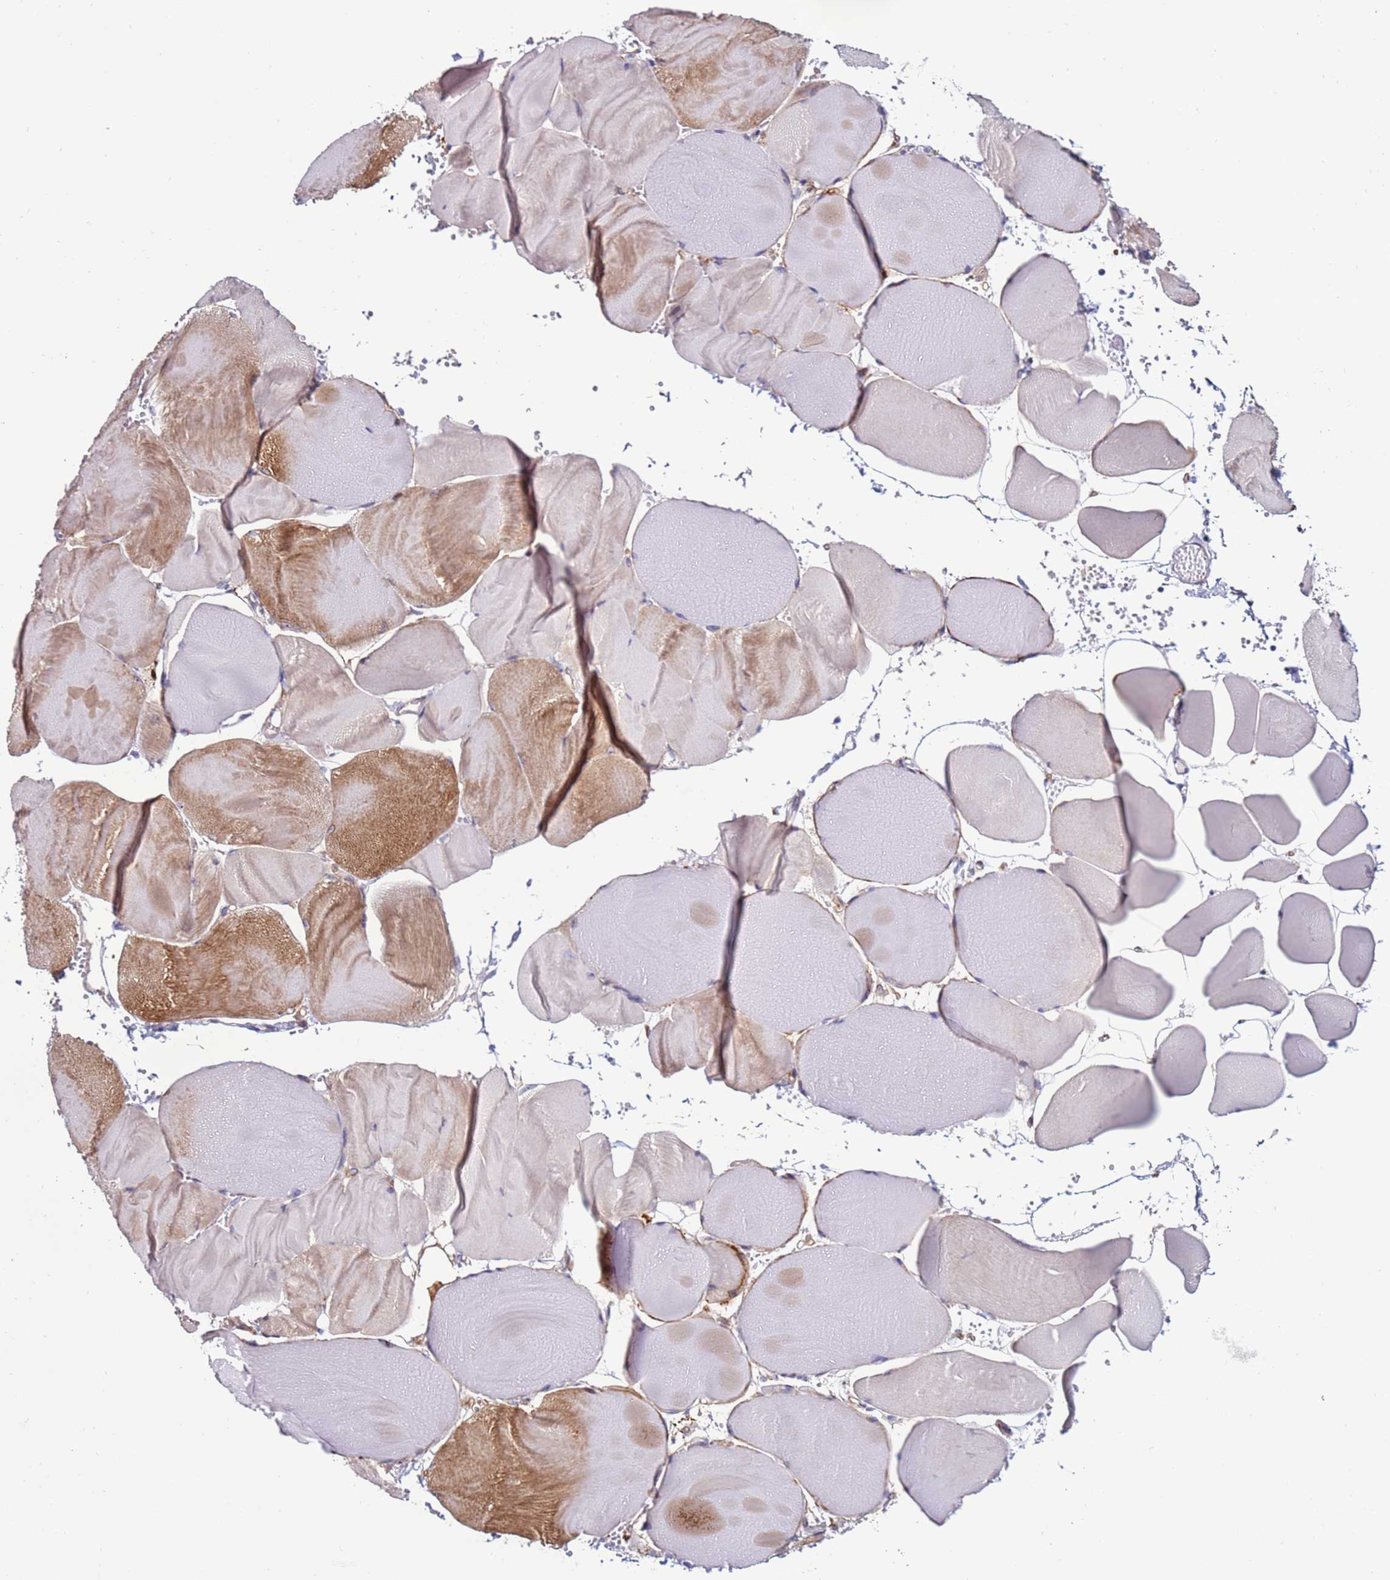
{"staining": {"intensity": "moderate", "quantity": "<25%", "location": "cytoplasmic/membranous"}, "tissue": "skeletal muscle", "cell_type": "Myocytes", "image_type": "normal", "snomed": [{"axis": "morphology", "description": "Normal tissue, NOS"}, {"axis": "morphology", "description": "Basal cell carcinoma"}, {"axis": "topography", "description": "Skeletal muscle"}], "caption": "Protein staining exhibits moderate cytoplasmic/membranous positivity in about <25% of myocytes in unremarkable skeletal muscle. (DAB IHC, brown staining for protein, blue staining for nuclei).", "gene": "CLEC4M", "patient": {"sex": "female", "age": 64}}